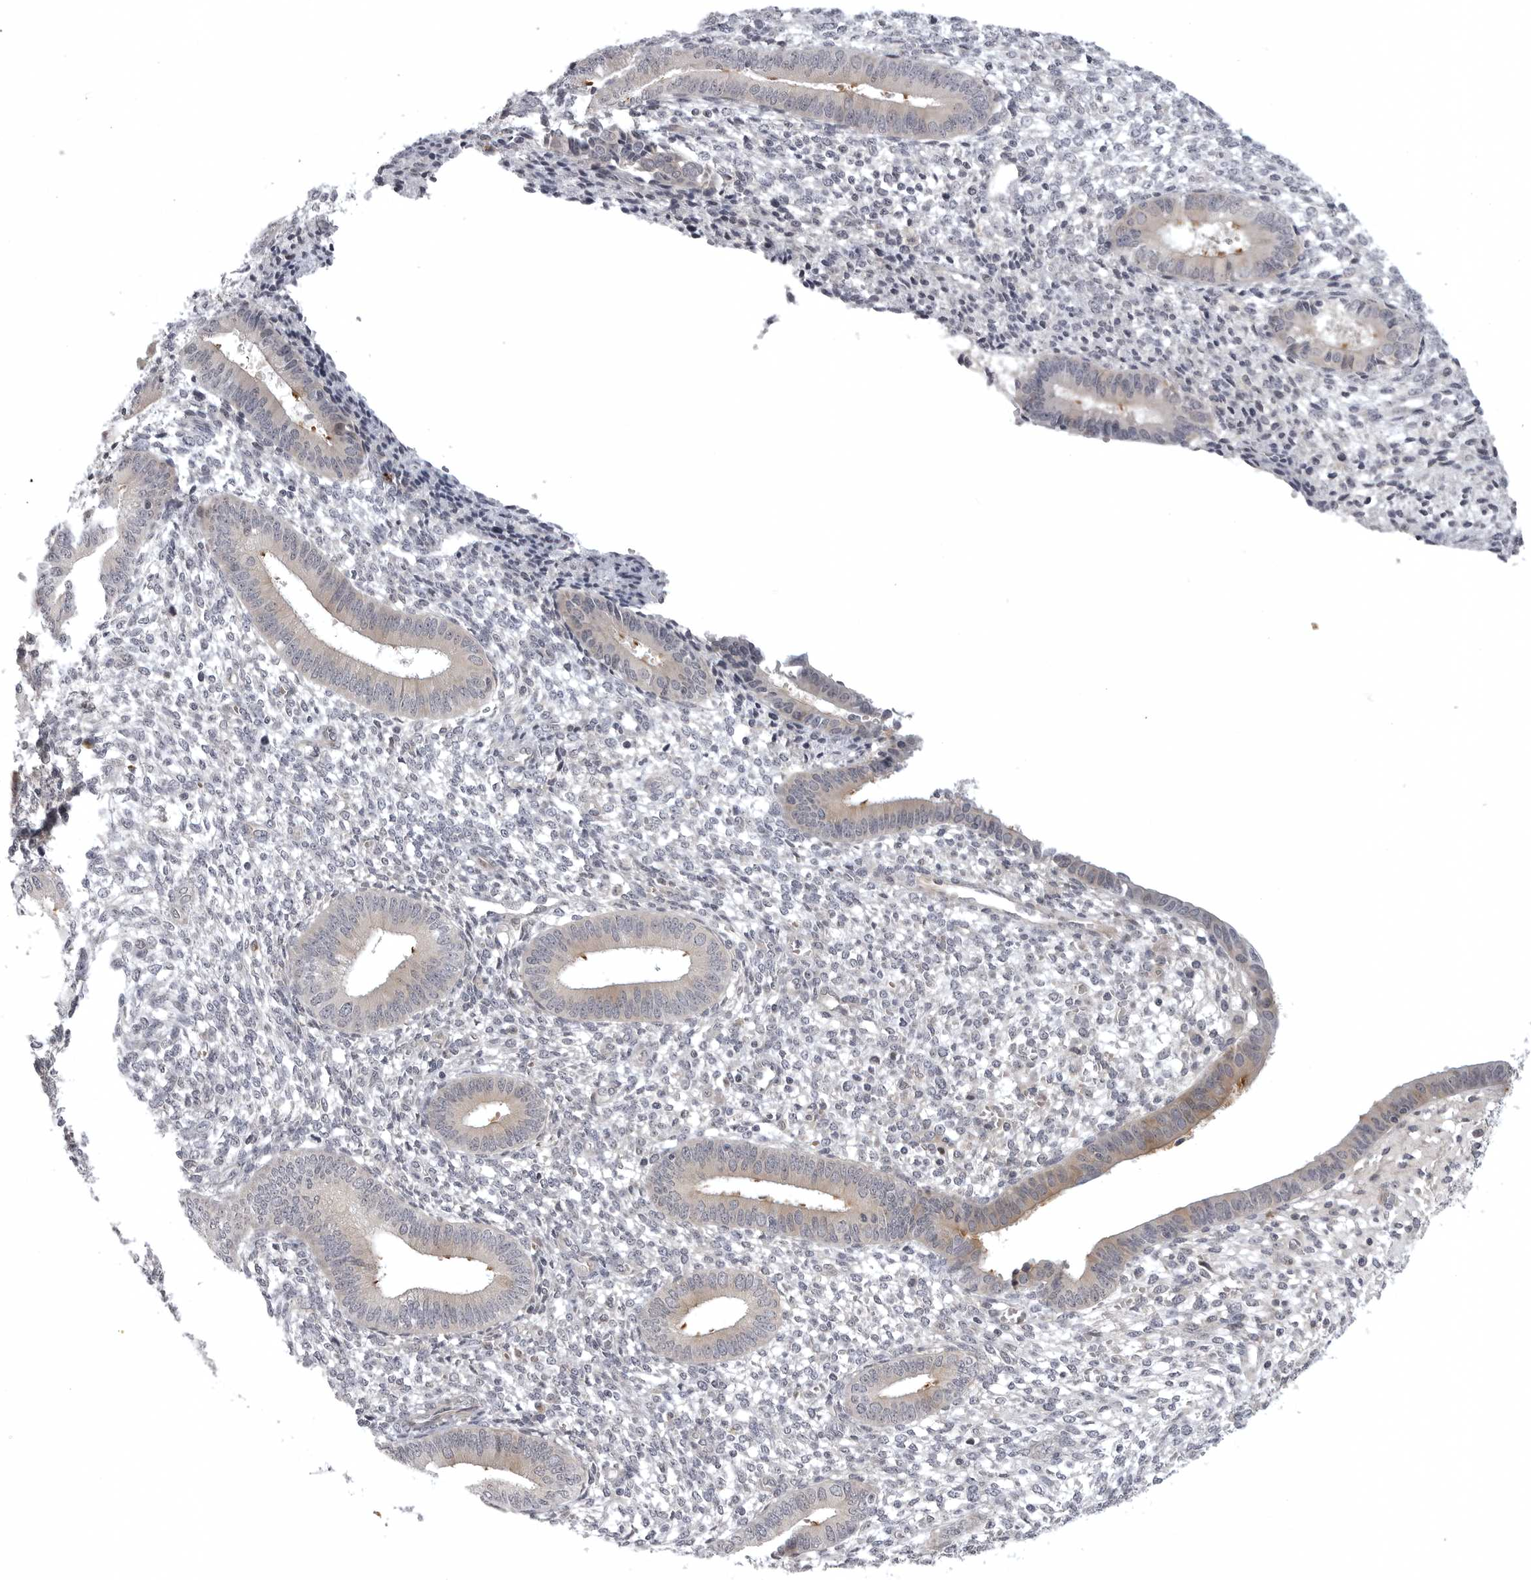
{"staining": {"intensity": "negative", "quantity": "none", "location": "none"}, "tissue": "endometrium", "cell_type": "Cells in endometrial stroma", "image_type": "normal", "snomed": [{"axis": "morphology", "description": "Normal tissue, NOS"}, {"axis": "topography", "description": "Endometrium"}], "caption": "Endometrium was stained to show a protein in brown. There is no significant staining in cells in endometrial stroma. The staining is performed using DAB (3,3'-diaminobenzidine) brown chromogen with nuclei counter-stained in using hematoxylin.", "gene": "CD300LD", "patient": {"sex": "female", "age": 46}}